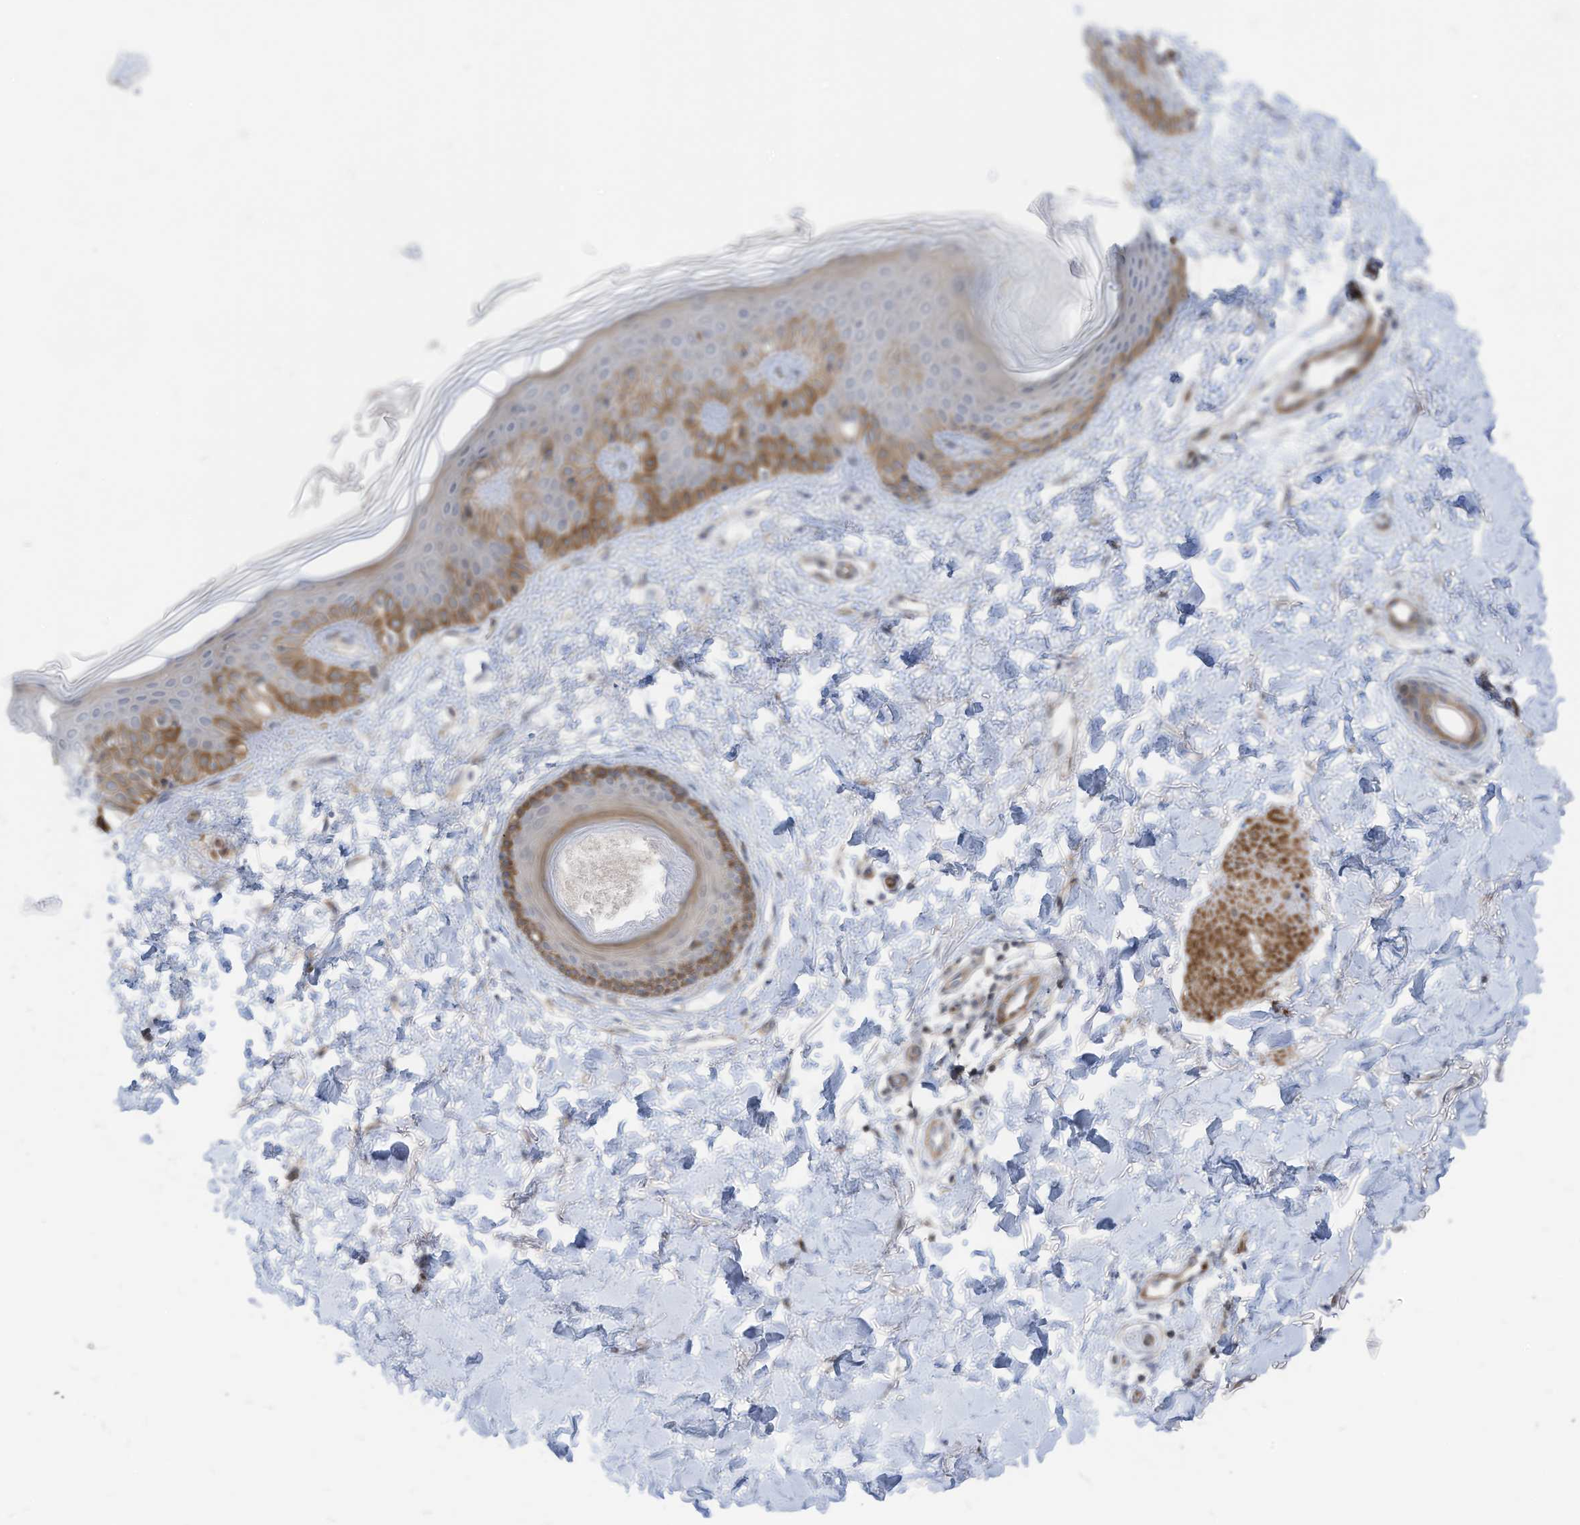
{"staining": {"intensity": "moderate", "quantity": ">75%", "location": "cytoplasmic/membranous"}, "tissue": "skin", "cell_type": "Fibroblasts", "image_type": "normal", "snomed": [{"axis": "morphology", "description": "Normal tissue, NOS"}, {"axis": "topography", "description": "Skin"}], "caption": "Fibroblasts demonstrate medium levels of moderate cytoplasmic/membranous staining in about >75% of cells in normal skin.", "gene": "GPATCH3", "patient": {"sex": "male", "age": 37}}